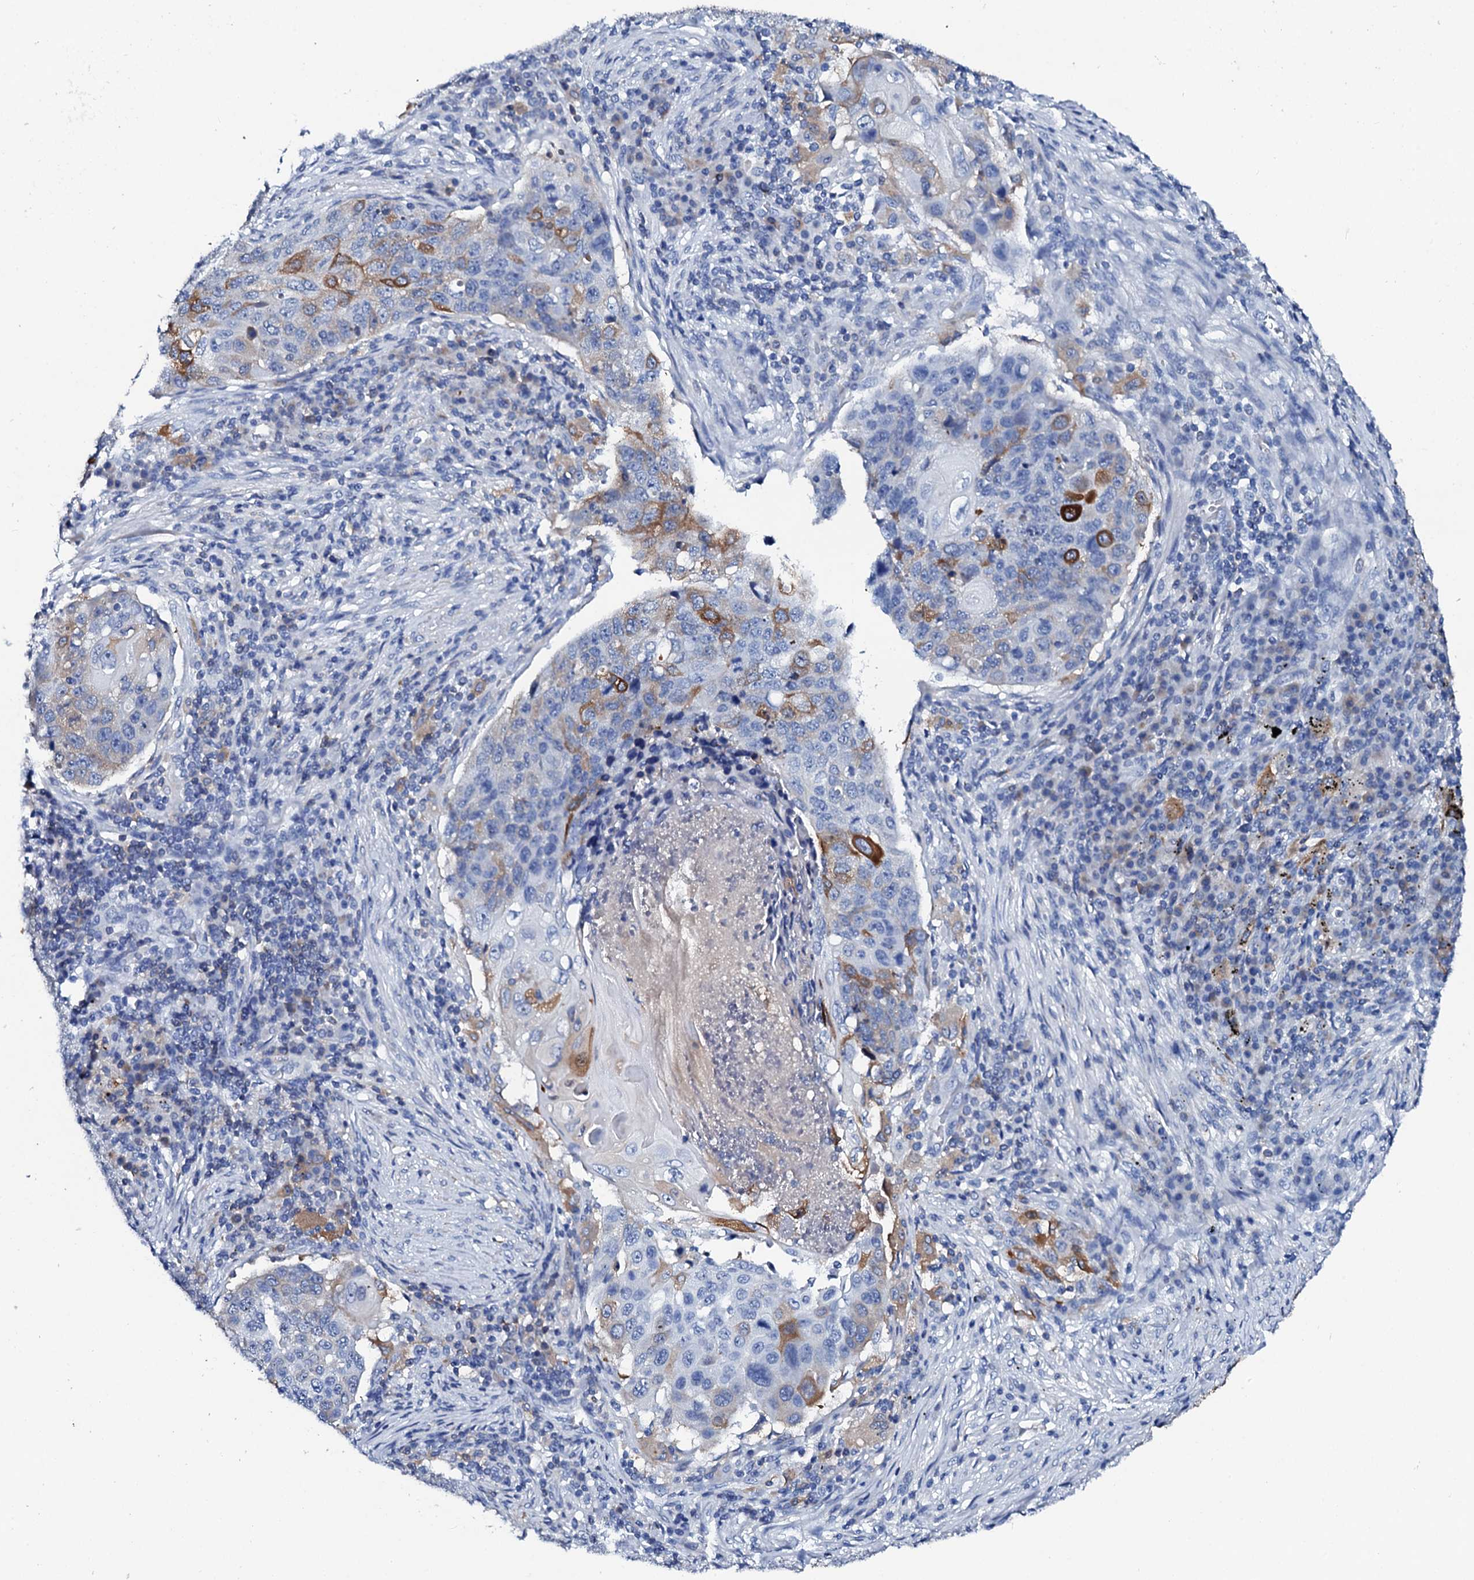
{"staining": {"intensity": "strong", "quantity": "<25%", "location": "cytoplasmic/membranous"}, "tissue": "lung cancer", "cell_type": "Tumor cells", "image_type": "cancer", "snomed": [{"axis": "morphology", "description": "Squamous cell carcinoma, NOS"}, {"axis": "topography", "description": "Lung"}], "caption": "Immunohistochemical staining of squamous cell carcinoma (lung) reveals medium levels of strong cytoplasmic/membranous staining in about <25% of tumor cells.", "gene": "GLB1L3", "patient": {"sex": "female", "age": 63}}